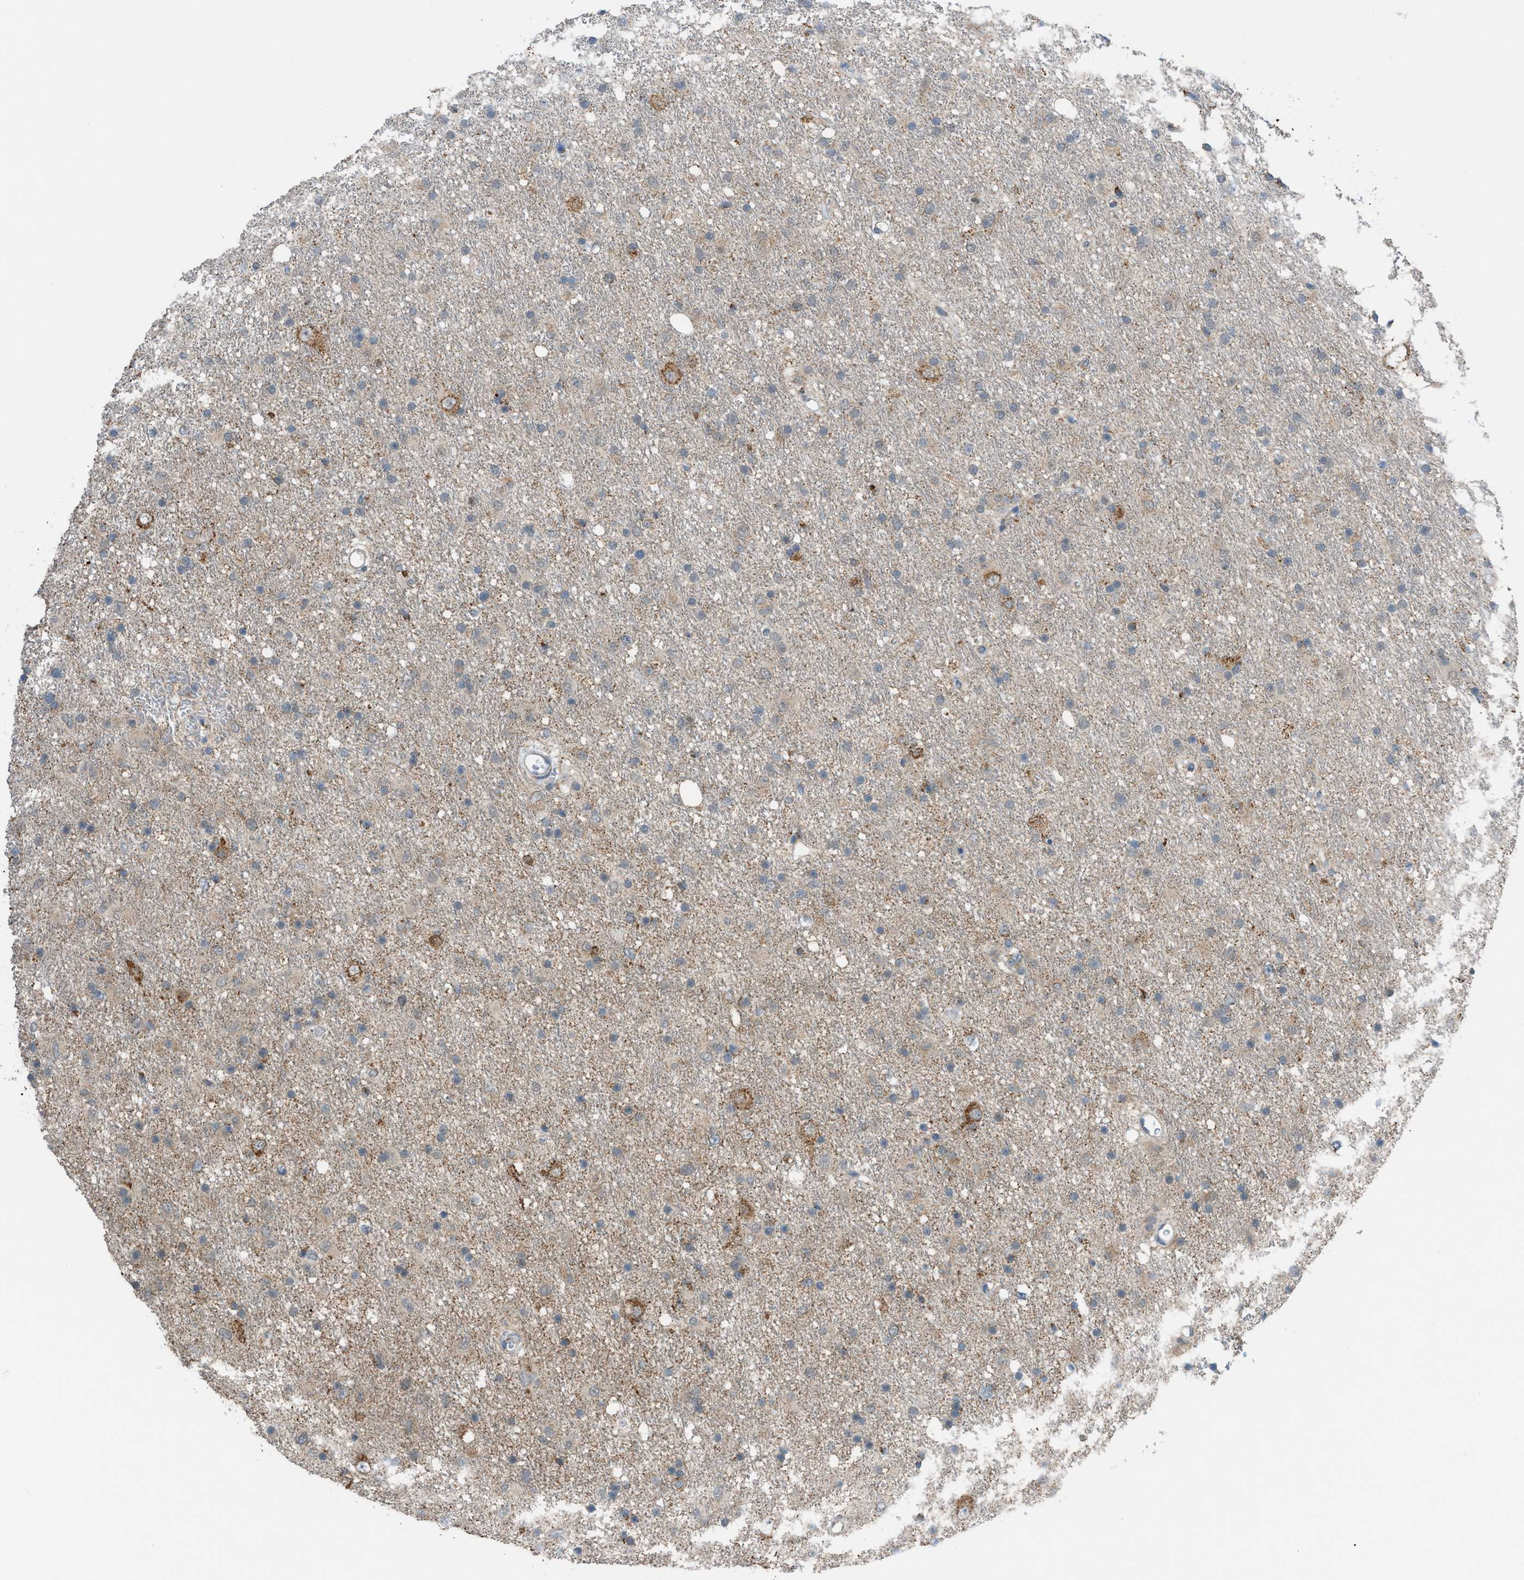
{"staining": {"intensity": "weak", "quantity": "25%-75%", "location": "cytoplasmic/membranous"}, "tissue": "glioma", "cell_type": "Tumor cells", "image_type": "cancer", "snomed": [{"axis": "morphology", "description": "Glioma, malignant, Low grade"}, {"axis": "topography", "description": "Brain"}], "caption": "Tumor cells exhibit low levels of weak cytoplasmic/membranous positivity in about 25%-75% of cells in human glioma.", "gene": "SRM", "patient": {"sex": "male", "age": 77}}